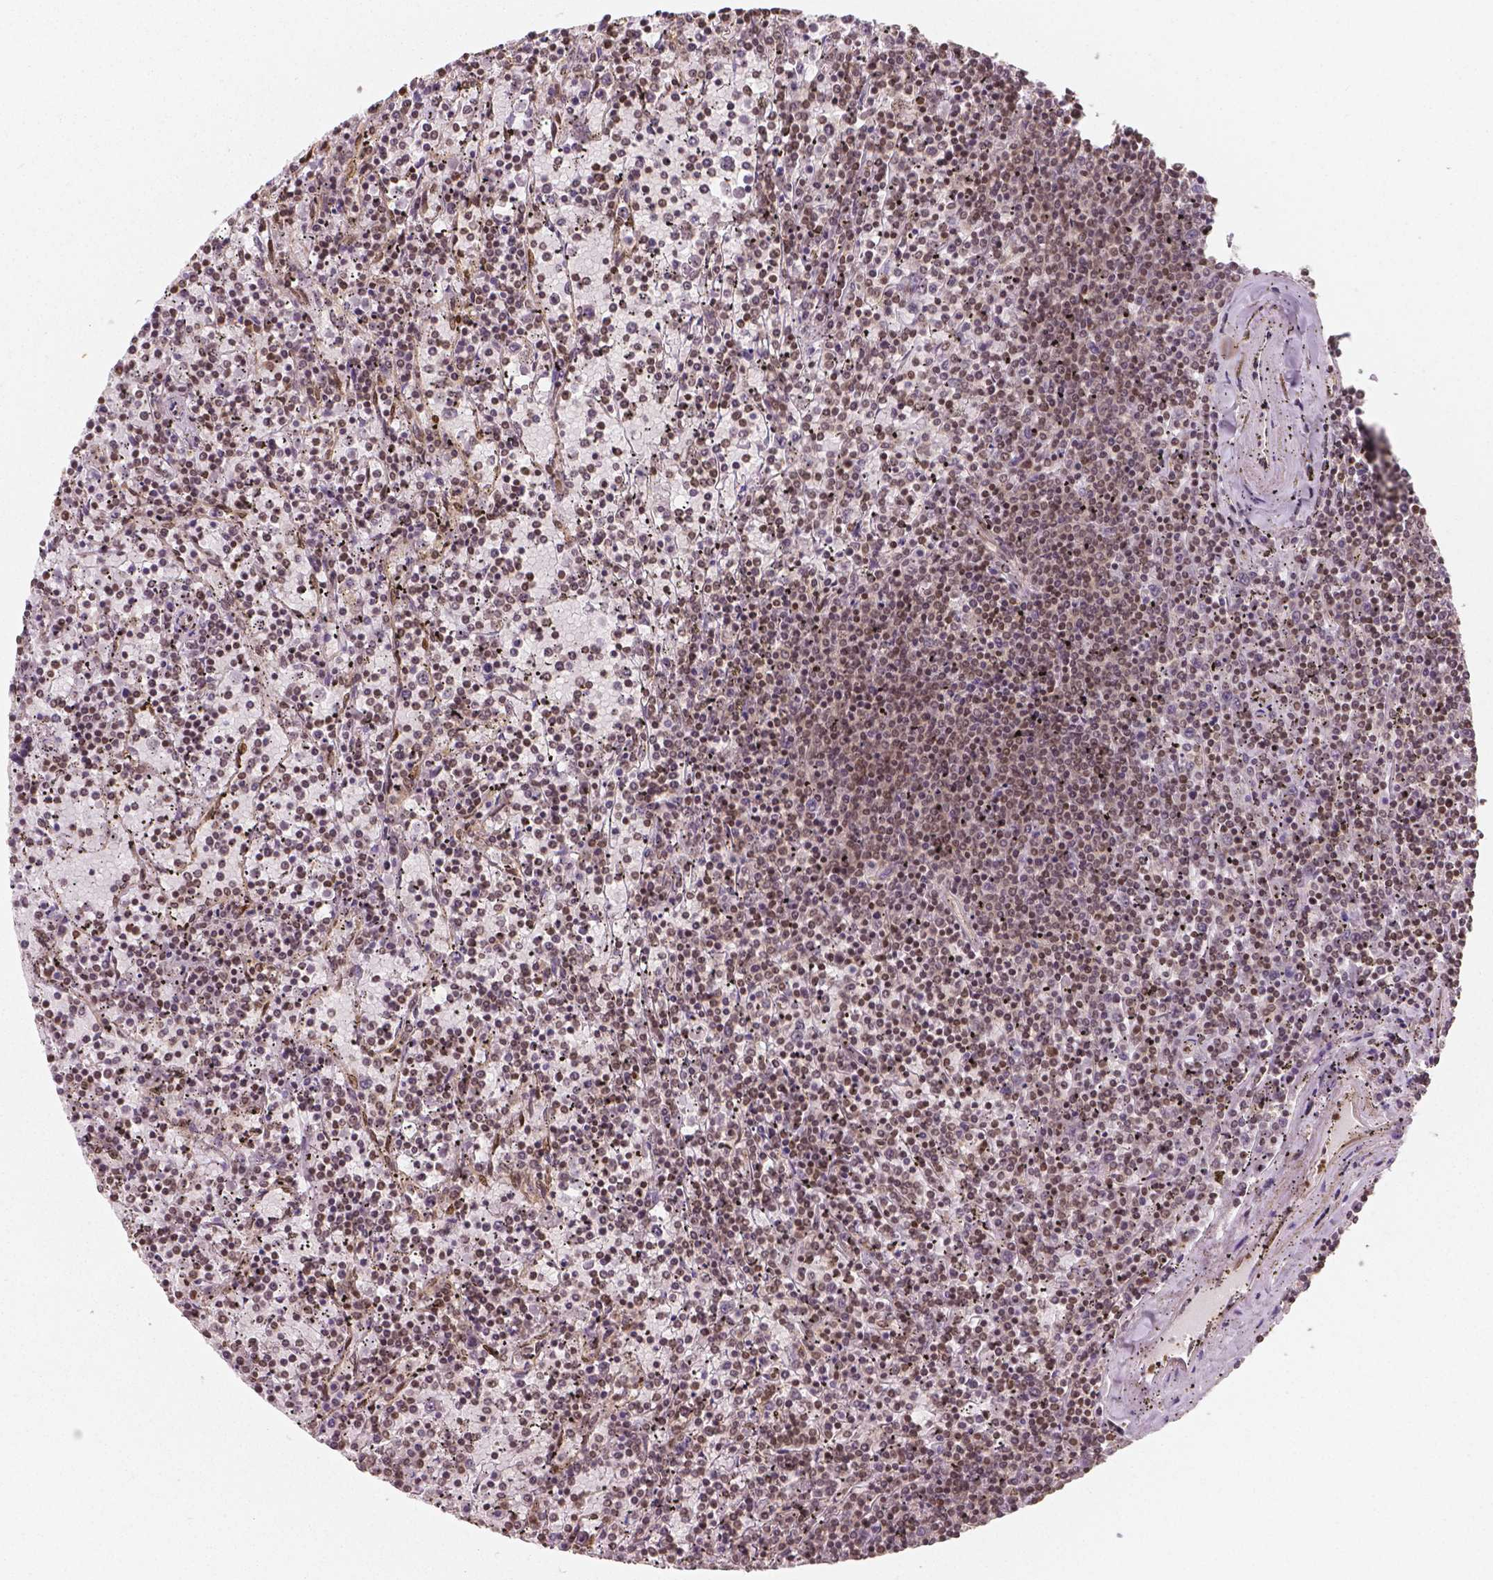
{"staining": {"intensity": "moderate", "quantity": ">75%", "location": "nuclear"}, "tissue": "lymphoma", "cell_type": "Tumor cells", "image_type": "cancer", "snomed": [{"axis": "morphology", "description": "Malignant lymphoma, non-Hodgkin's type, Low grade"}, {"axis": "topography", "description": "Spleen"}], "caption": "Immunohistochemistry (IHC) photomicrograph of lymphoma stained for a protein (brown), which shows medium levels of moderate nuclear positivity in about >75% of tumor cells.", "gene": "NUCKS1", "patient": {"sex": "female", "age": 77}}